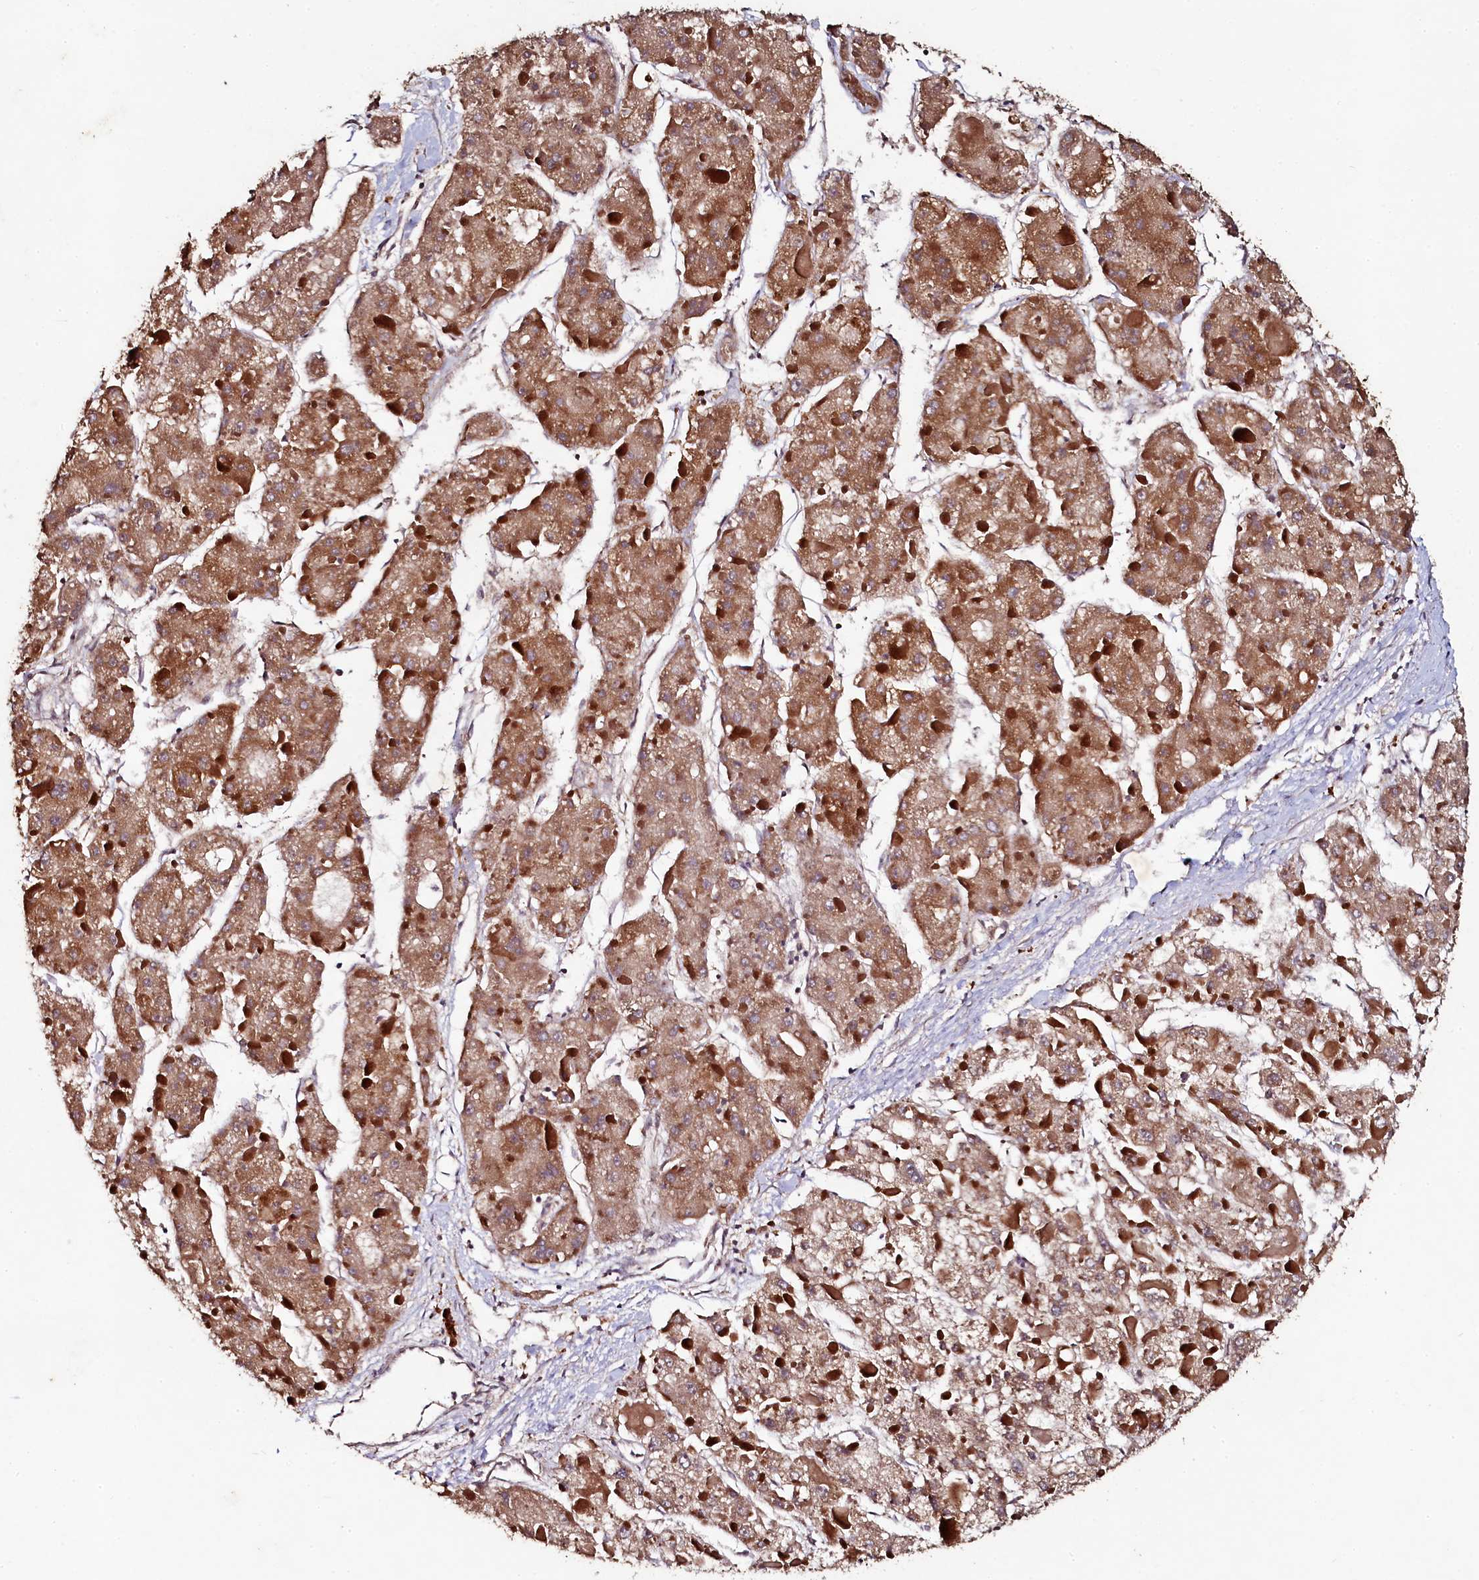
{"staining": {"intensity": "moderate", "quantity": ">75%", "location": "cytoplasmic/membranous"}, "tissue": "liver cancer", "cell_type": "Tumor cells", "image_type": "cancer", "snomed": [{"axis": "morphology", "description": "Carcinoma, Hepatocellular, NOS"}, {"axis": "topography", "description": "Liver"}], "caption": "Moderate cytoplasmic/membranous staining is appreciated in approximately >75% of tumor cells in hepatocellular carcinoma (liver).", "gene": "SEC24C", "patient": {"sex": "female", "age": 73}}